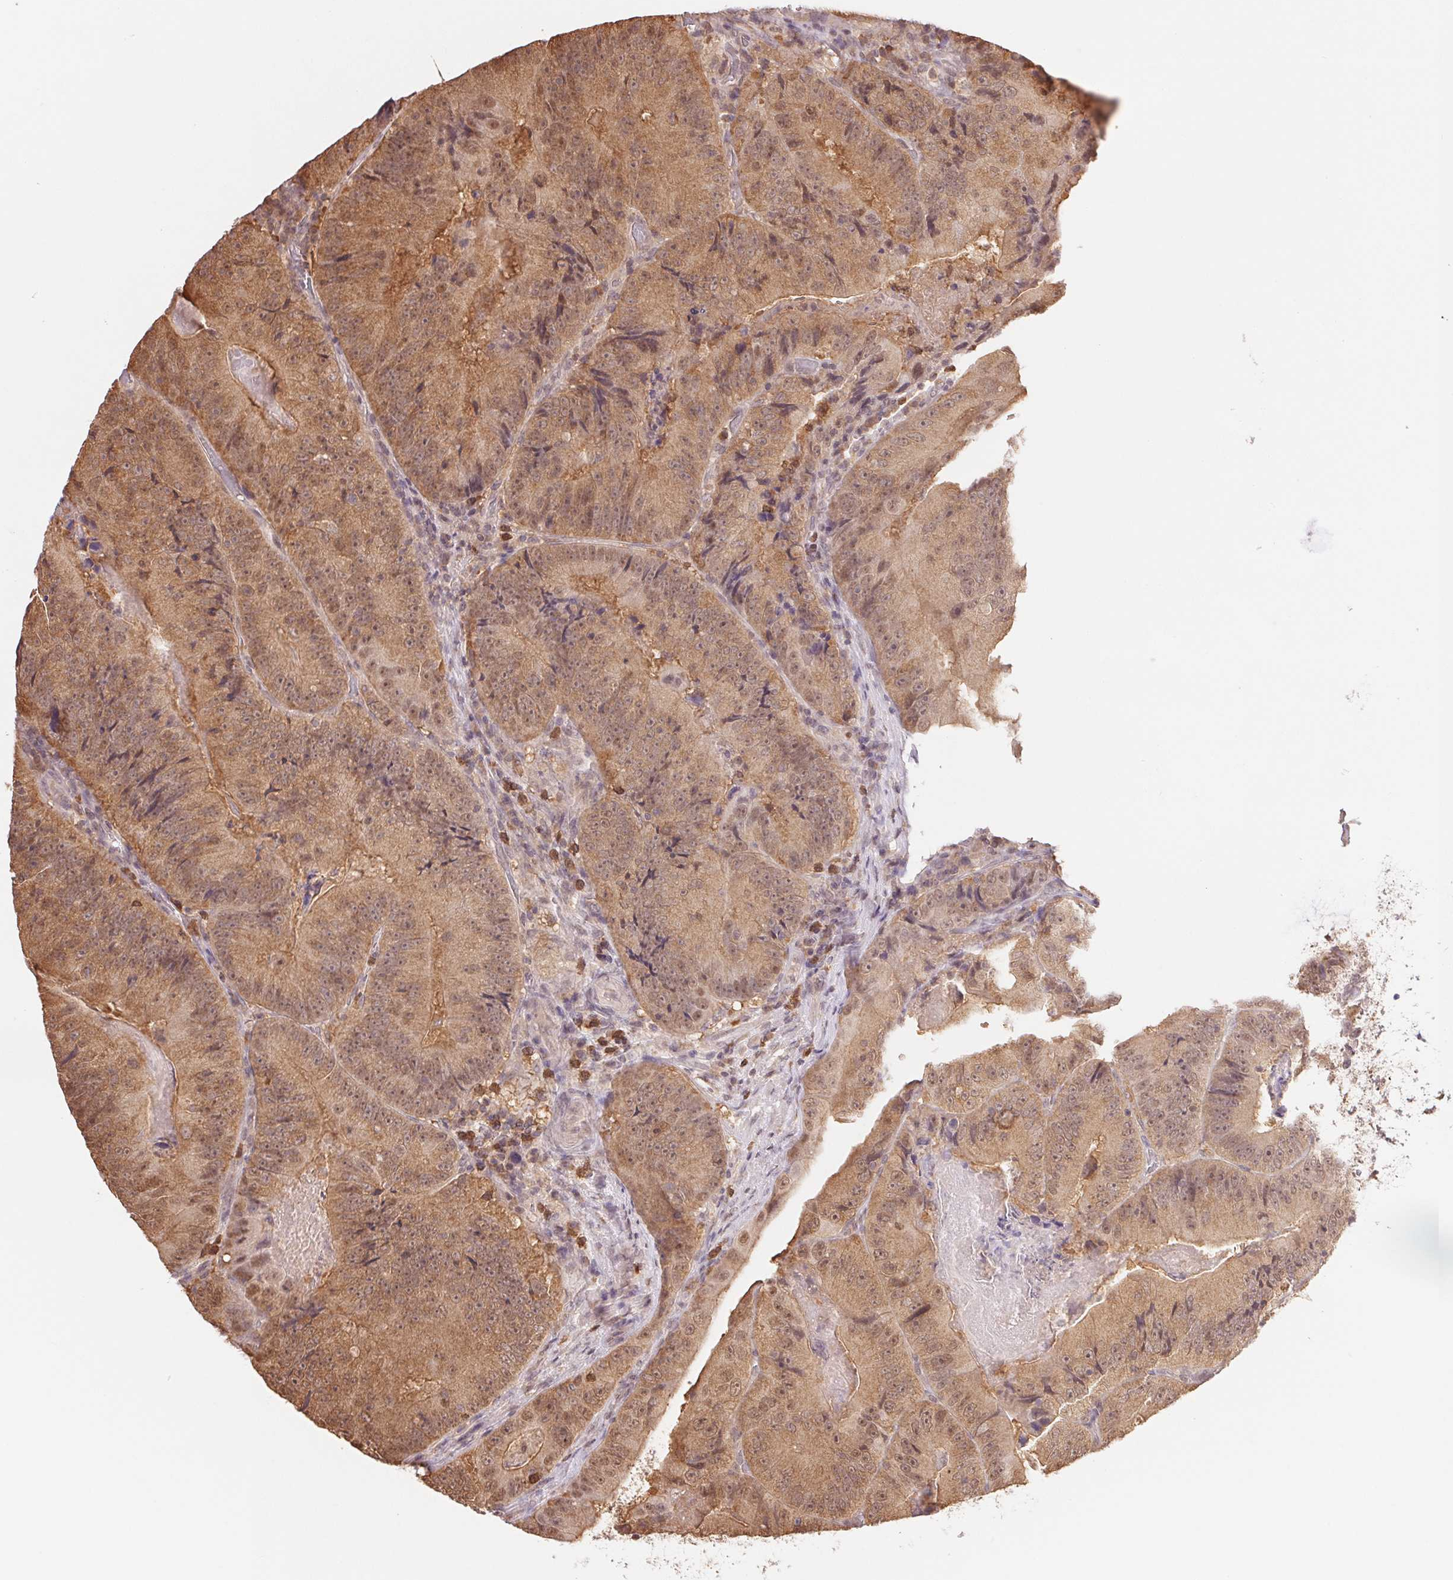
{"staining": {"intensity": "moderate", "quantity": ">75%", "location": "cytoplasmic/membranous,nuclear"}, "tissue": "colorectal cancer", "cell_type": "Tumor cells", "image_type": "cancer", "snomed": [{"axis": "morphology", "description": "Adenocarcinoma, NOS"}, {"axis": "topography", "description": "Colon"}], "caption": "IHC image of human colorectal cancer (adenocarcinoma) stained for a protein (brown), which reveals medium levels of moderate cytoplasmic/membranous and nuclear positivity in approximately >75% of tumor cells.", "gene": "CDC123", "patient": {"sex": "female", "age": 86}}